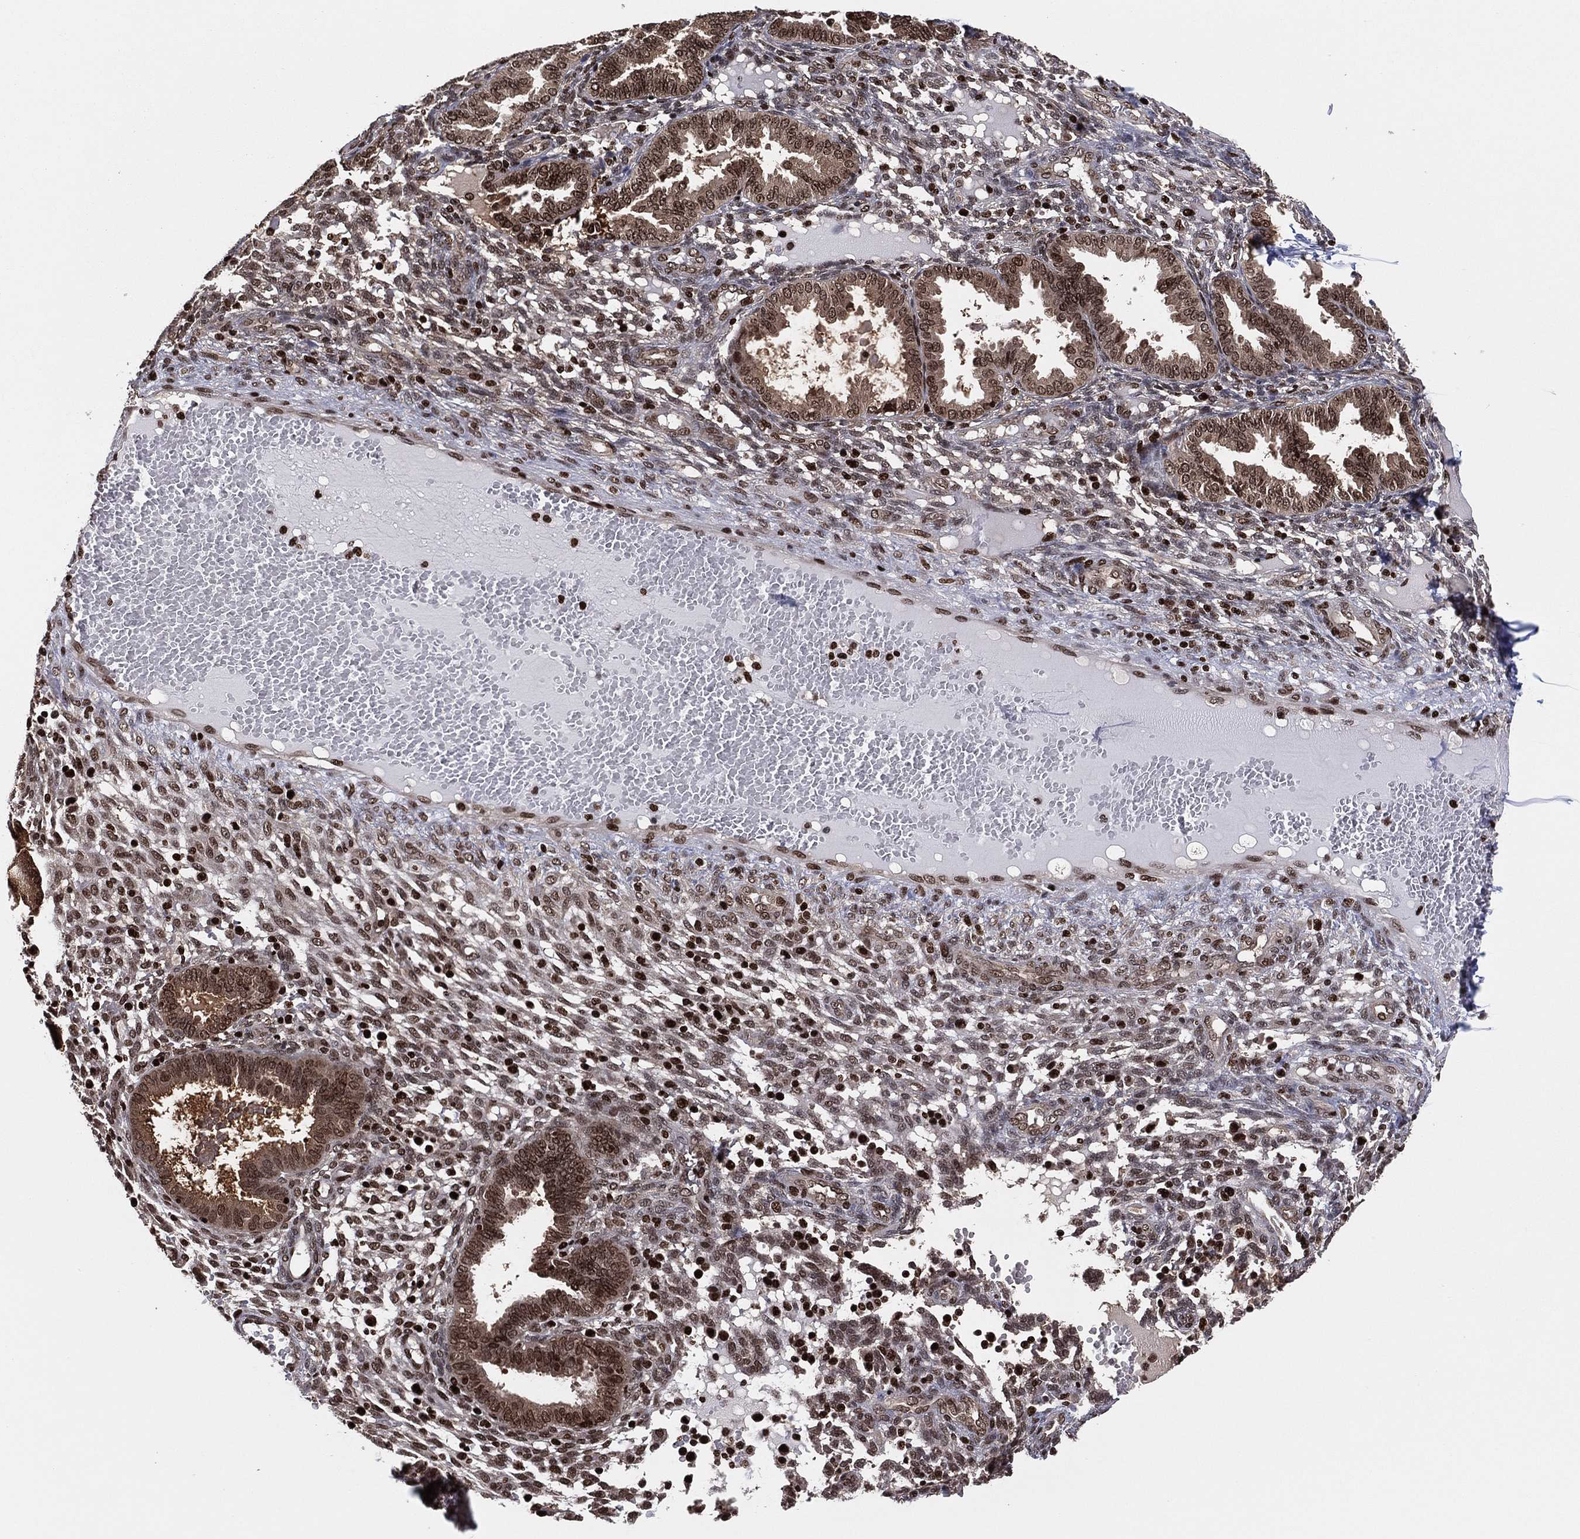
{"staining": {"intensity": "strong", "quantity": "<25%", "location": "nuclear"}, "tissue": "endometrium", "cell_type": "Cells in endometrial stroma", "image_type": "normal", "snomed": [{"axis": "morphology", "description": "Normal tissue, NOS"}, {"axis": "topography", "description": "Endometrium"}], "caption": "Immunohistochemical staining of benign human endometrium exhibits <25% levels of strong nuclear protein positivity in about <25% of cells in endometrial stroma.", "gene": "PSMA1", "patient": {"sex": "female", "age": 42}}